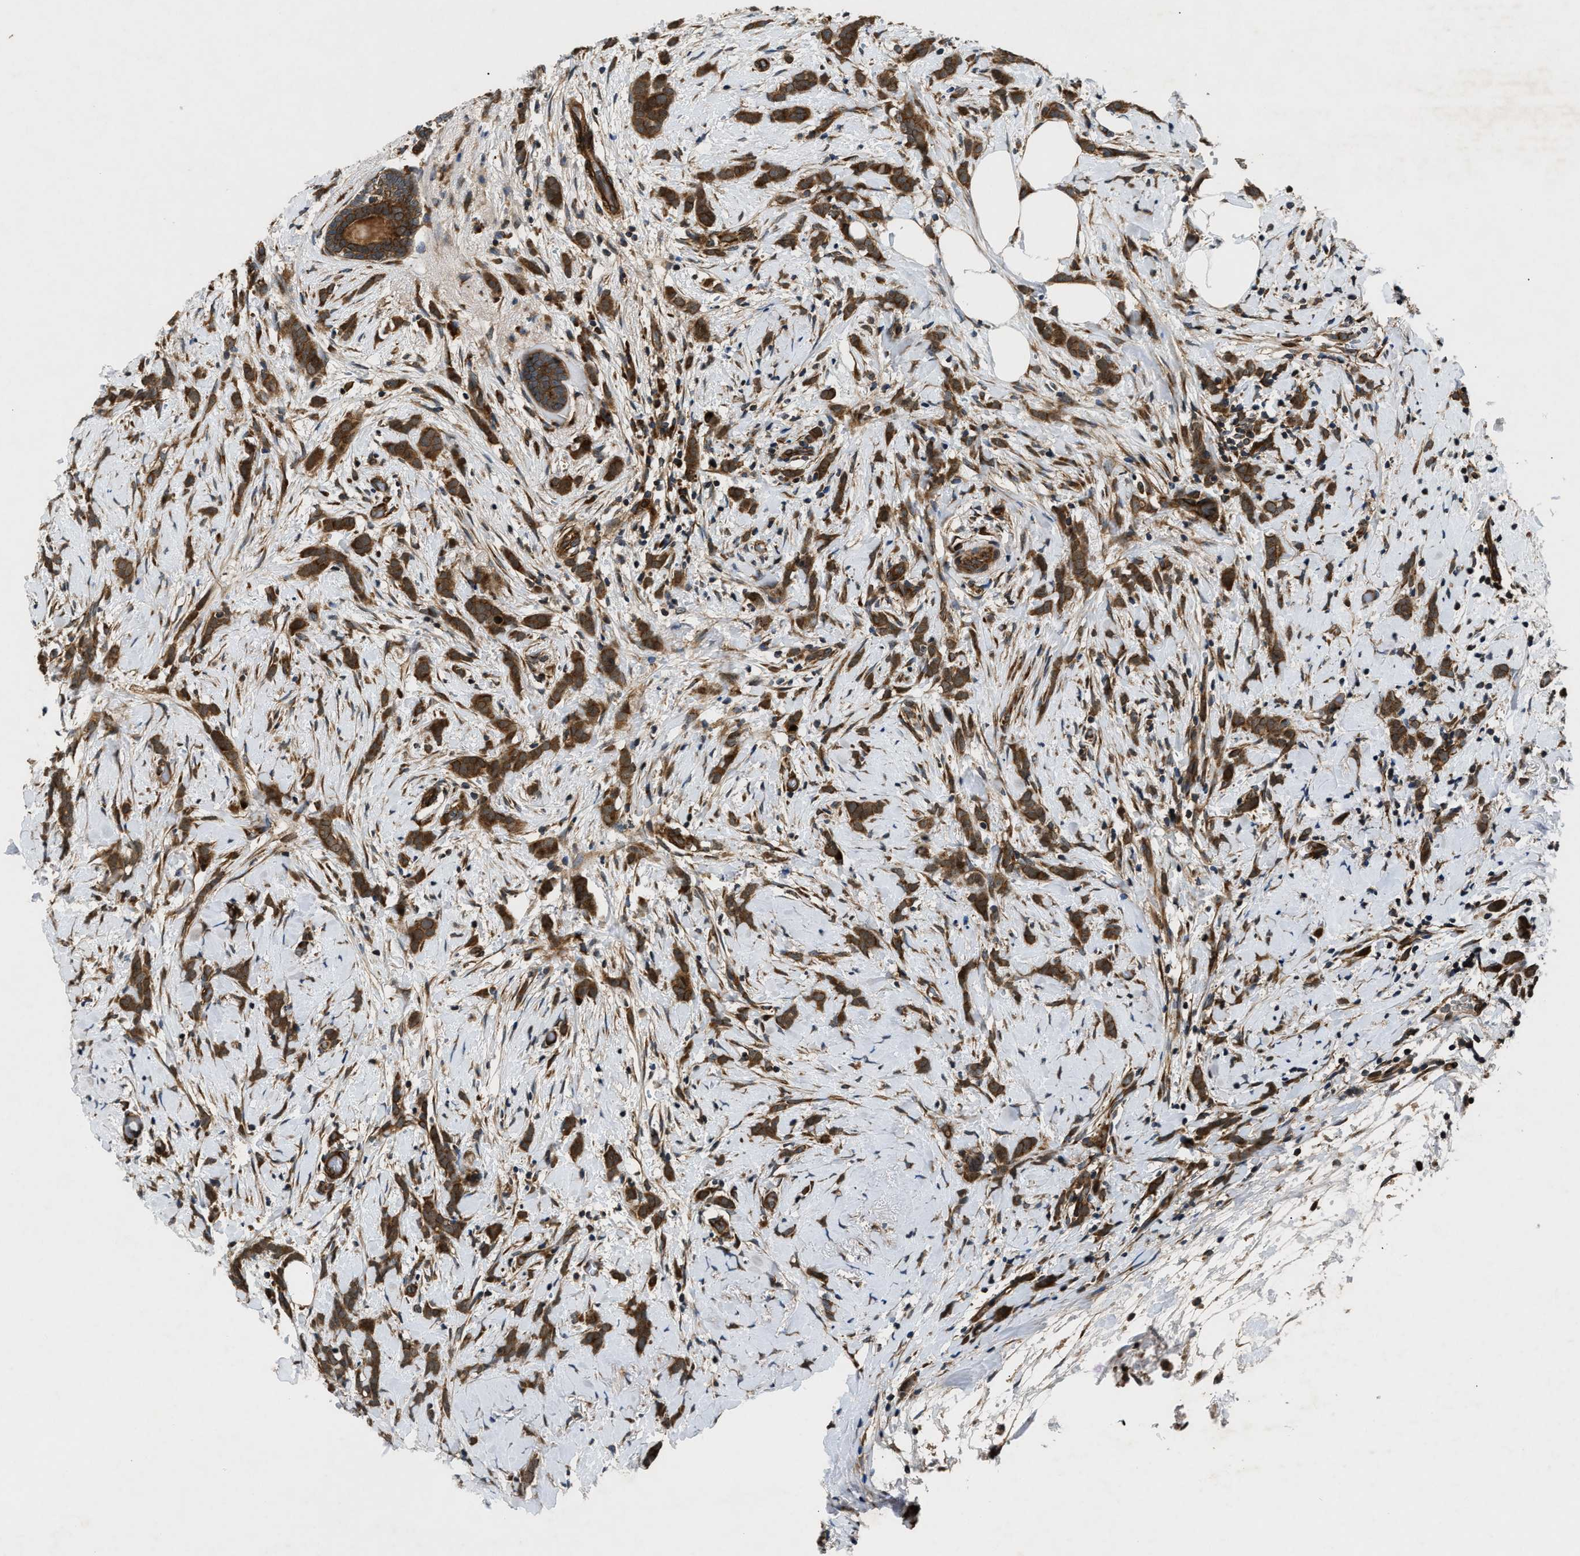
{"staining": {"intensity": "strong", "quantity": ">75%", "location": "cytoplasmic/membranous"}, "tissue": "breast cancer", "cell_type": "Tumor cells", "image_type": "cancer", "snomed": [{"axis": "morphology", "description": "Lobular carcinoma, in situ"}, {"axis": "morphology", "description": "Lobular carcinoma"}, {"axis": "topography", "description": "Breast"}], "caption": "Protein expression analysis of human breast cancer reveals strong cytoplasmic/membranous positivity in approximately >75% of tumor cells. The staining is performed using DAB (3,3'-diaminobenzidine) brown chromogen to label protein expression. The nuclei are counter-stained blue using hematoxylin.", "gene": "PNPLA8", "patient": {"sex": "female", "age": 41}}